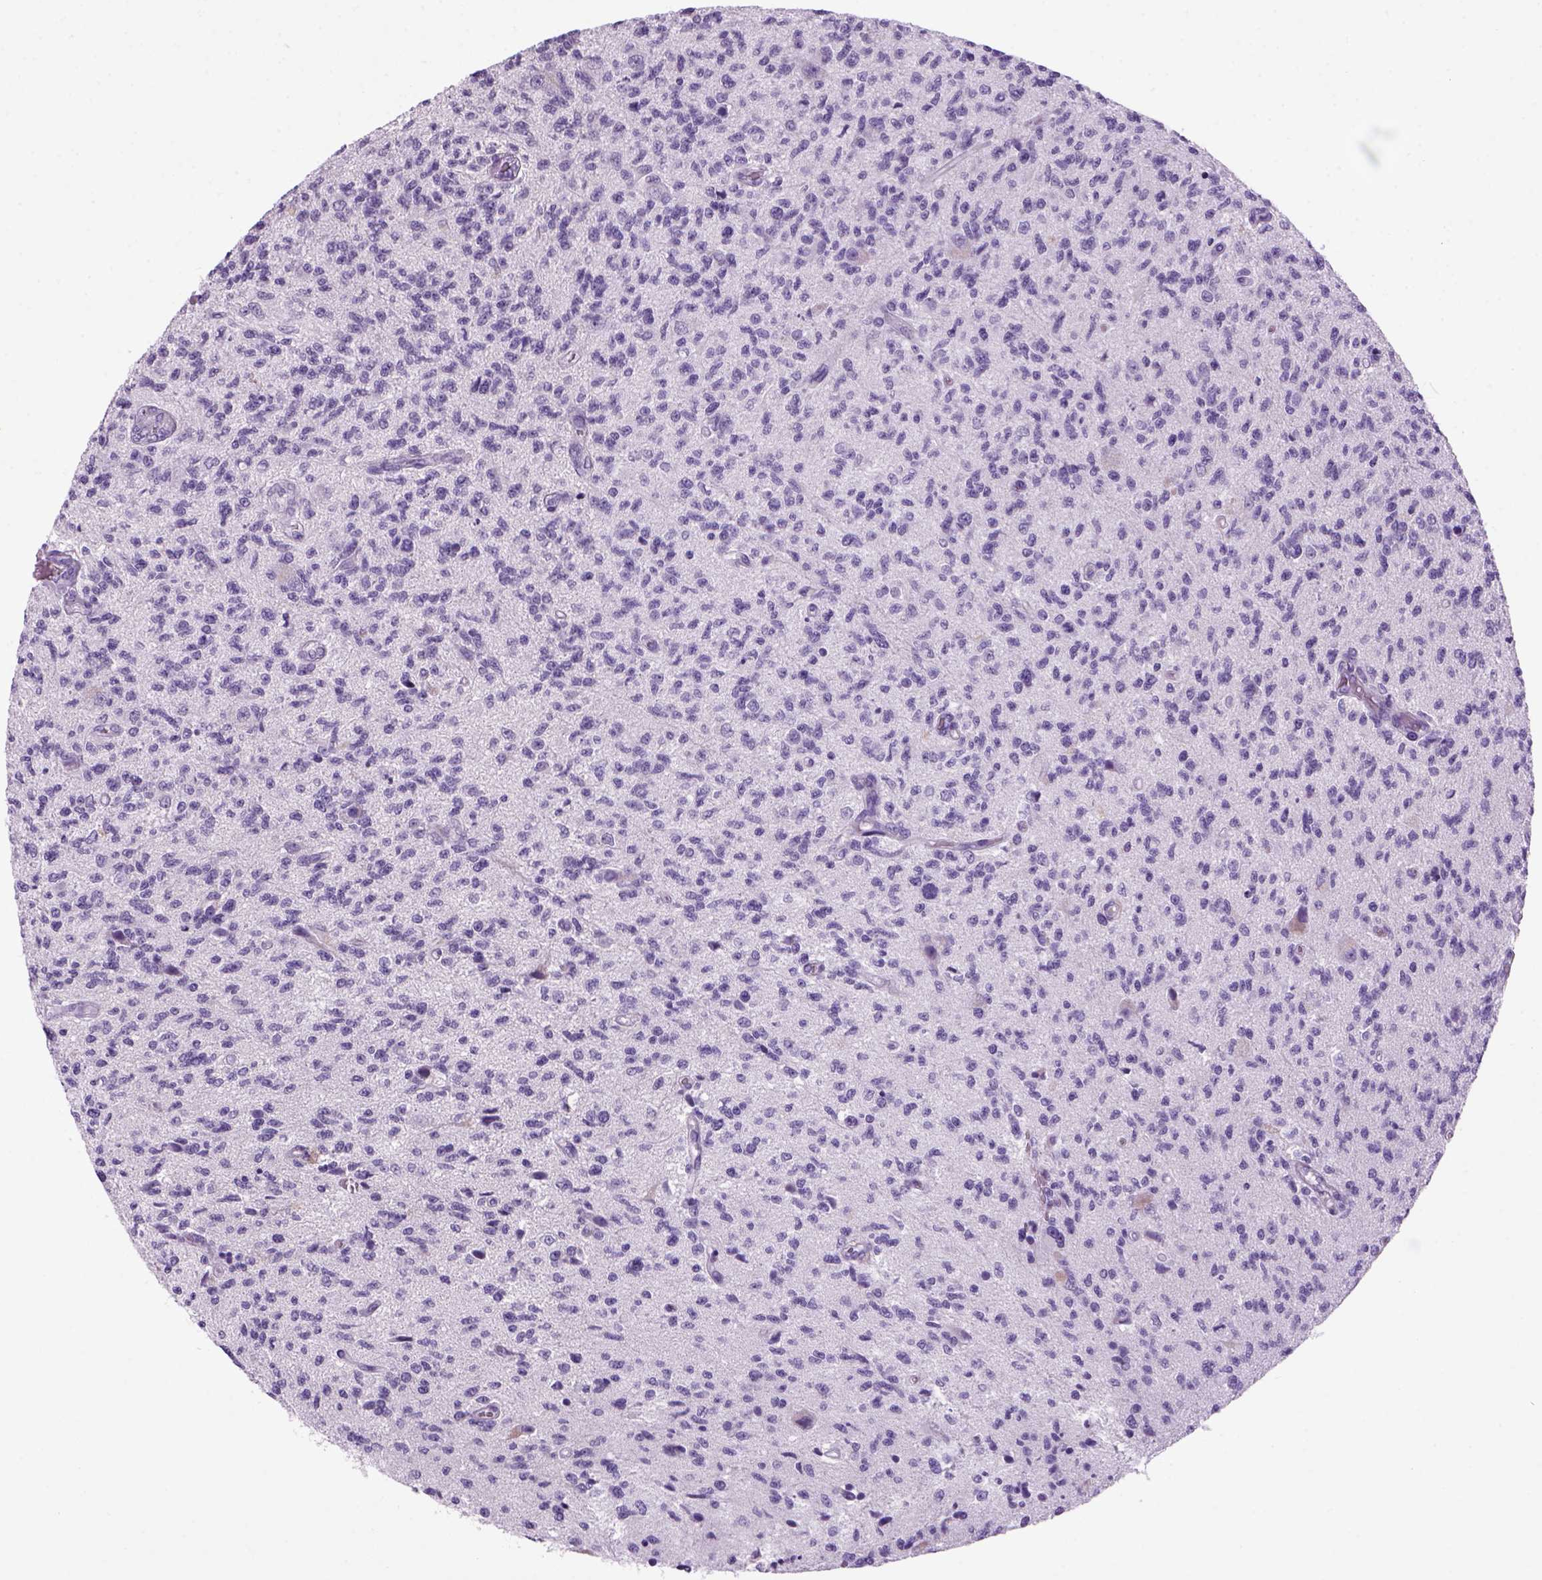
{"staining": {"intensity": "negative", "quantity": "none", "location": "none"}, "tissue": "glioma", "cell_type": "Tumor cells", "image_type": "cancer", "snomed": [{"axis": "morphology", "description": "Glioma, malignant, High grade"}, {"axis": "topography", "description": "Brain"}], "caption": "An immunohistochemistry photomicrograph of glioma is shown. There is no staining in tumor cells of glioma. (DAB IHC with hematoxylin counter stain).", "gene": "MZB1", "patient": {"sex": "male", "age": 56}}